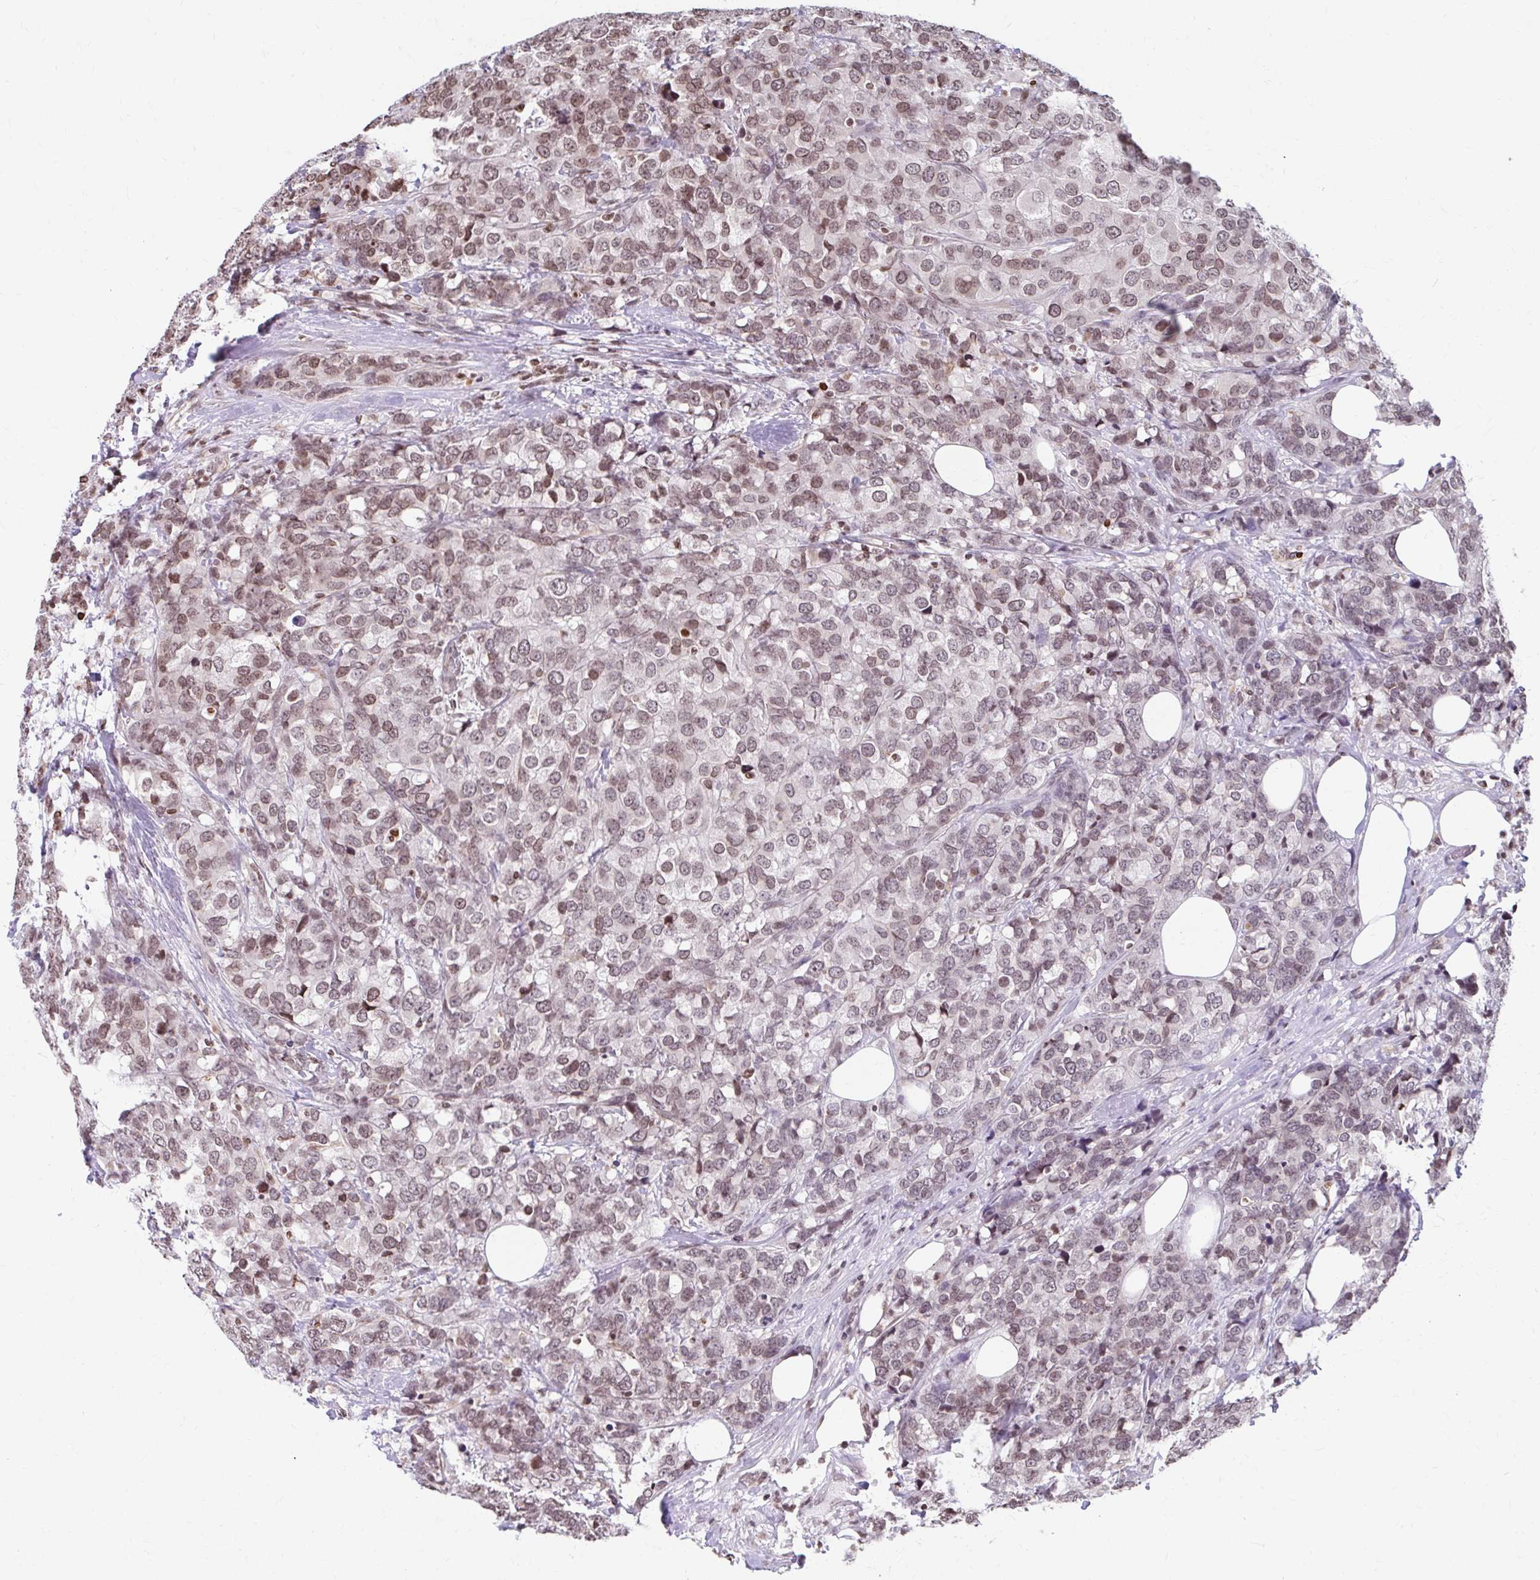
{"staining": {"intensity": "moderate", "quantity": "25%-75%", "location": "nuclear"}, "tissue": "breast cancer", "cell_type": "Tumor cells", "image_type": "cancer", "snomed": [{"axis": "morphology", "description": "Lobular carcinoma"}, {"axis": "topography", "description": "Breast"}], "caption": "Immunohistochemical staining of human breast lobular carcinoma displays medium levels of moderate nuclear protein staining in approximately 25%-75% of tumor cells. The staining is performed using DAB brown chromogen to label protein expression. The nuclei are counter-stained blue using hematoxylin.", "gene": "ORC3", "patient": {"sex": "female", "age": 59}}